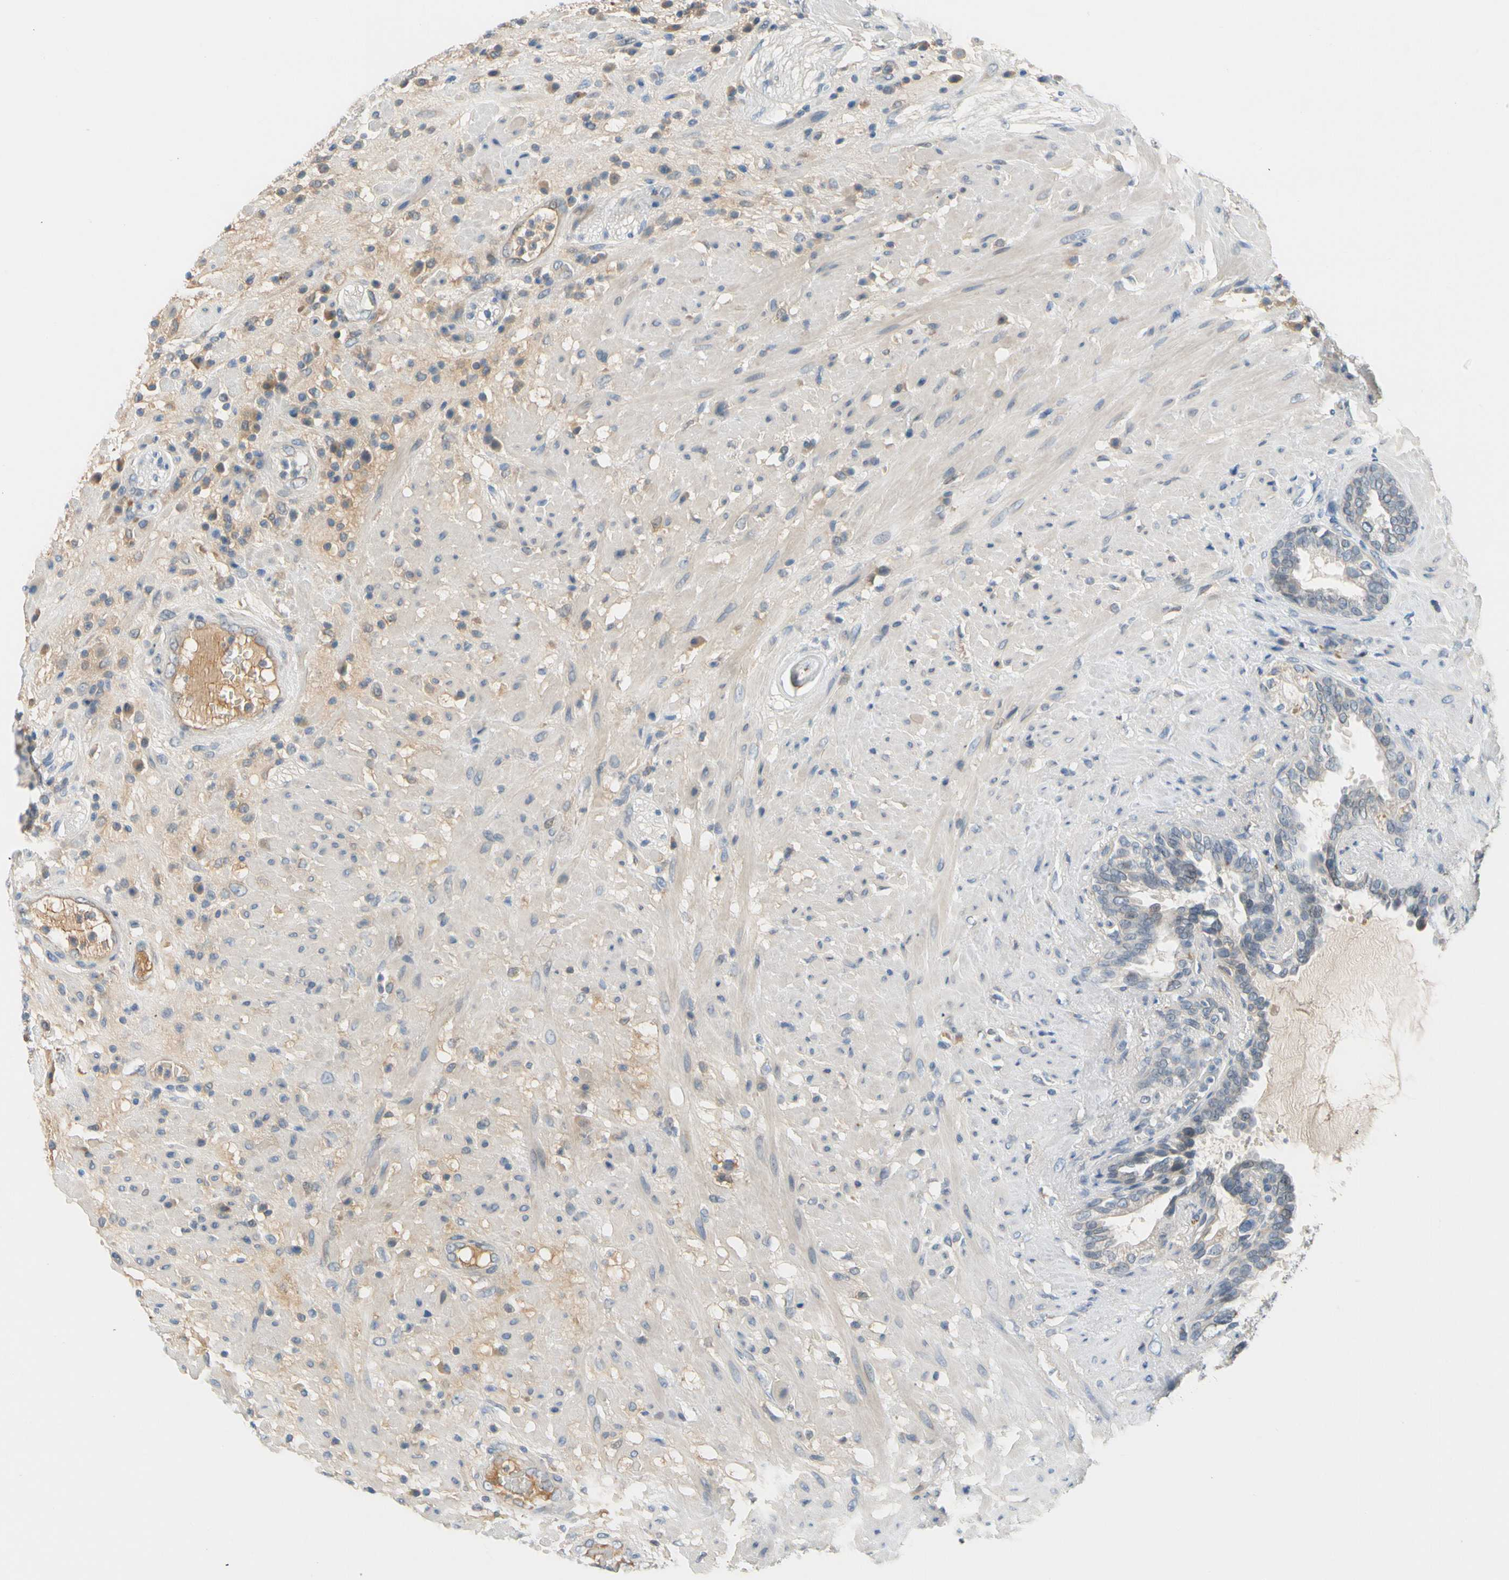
{"staining": {"intensity": "weak", "quantity": "<25%", "location": "cytoplasmic/membranous"}, "tissue": "seminal vesicle", "cell_type": "Glandular cells", "image_type": "normal", "snomed": [{"axis": "morphology", "description": "Normal tissue, NOS"}, {"axis": "topography", "description": "Seminal veicle"}], "caption": "Immunohistochemistry micrograph of unremarkable seminal vesicle stained for a protein (brown), which demonstrates no expression in glandular cells.", "gene": "CNDP1", "patient": {"sex": "male", "age": 61}}